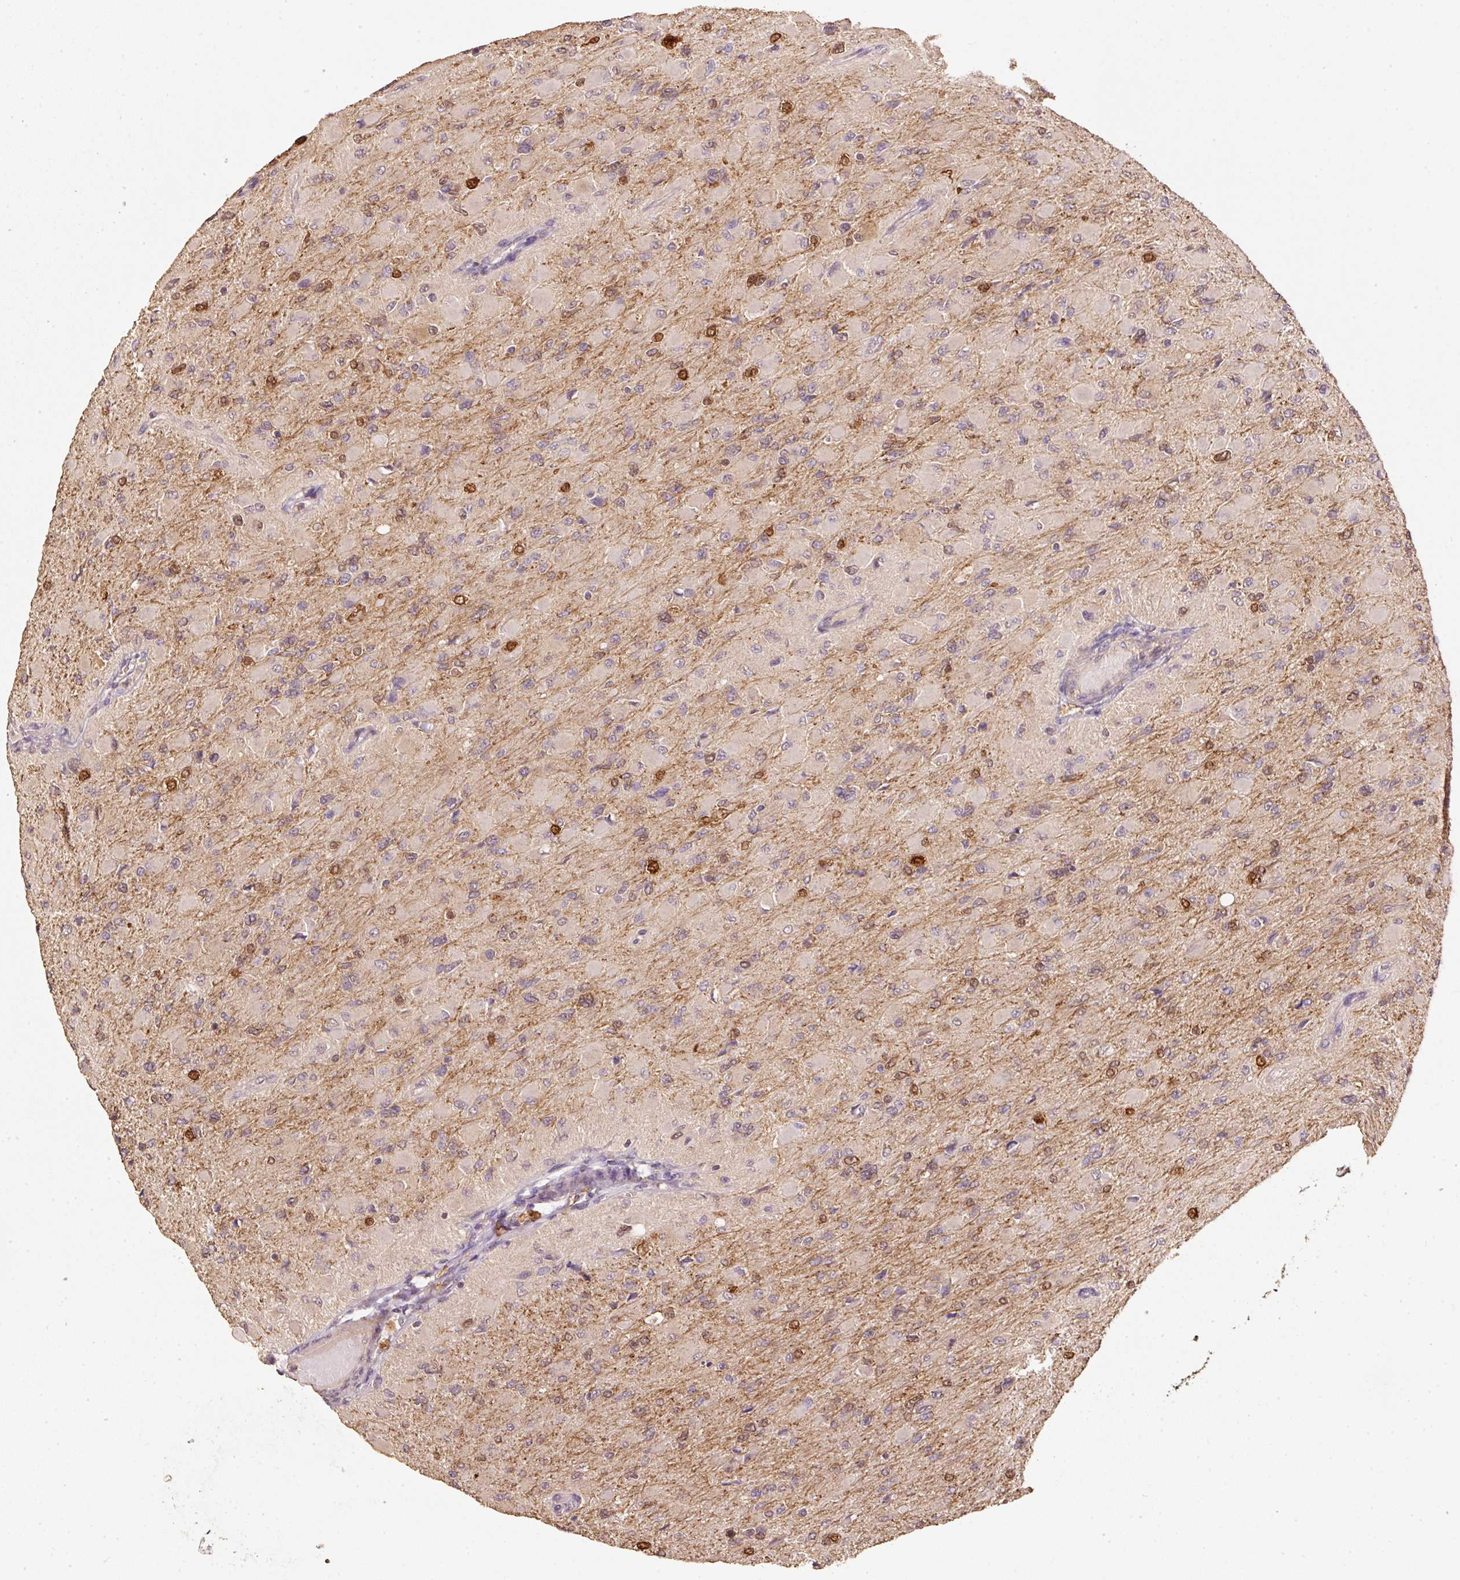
{"staining": {"intensity": "moderate", "quantity": "25%-75%", "location": "nuclear"}, "tissue": "glioma", "cell_type": "Tumor cells", "image_type": "cancer", "snomed": [{"axis": "morphology", "description": "Glioma, malignant, High grade"}, {"axis": "topography", "description": "Cerebral cortex"}], "caption": "Malignant glioma (high-grade) stained with a brown dye shows moderate nuclear positive staining in approximately 25%-75% of tumor cells.", "gene": "HERC2", "patient": {"sex": "female", "age": 36}}